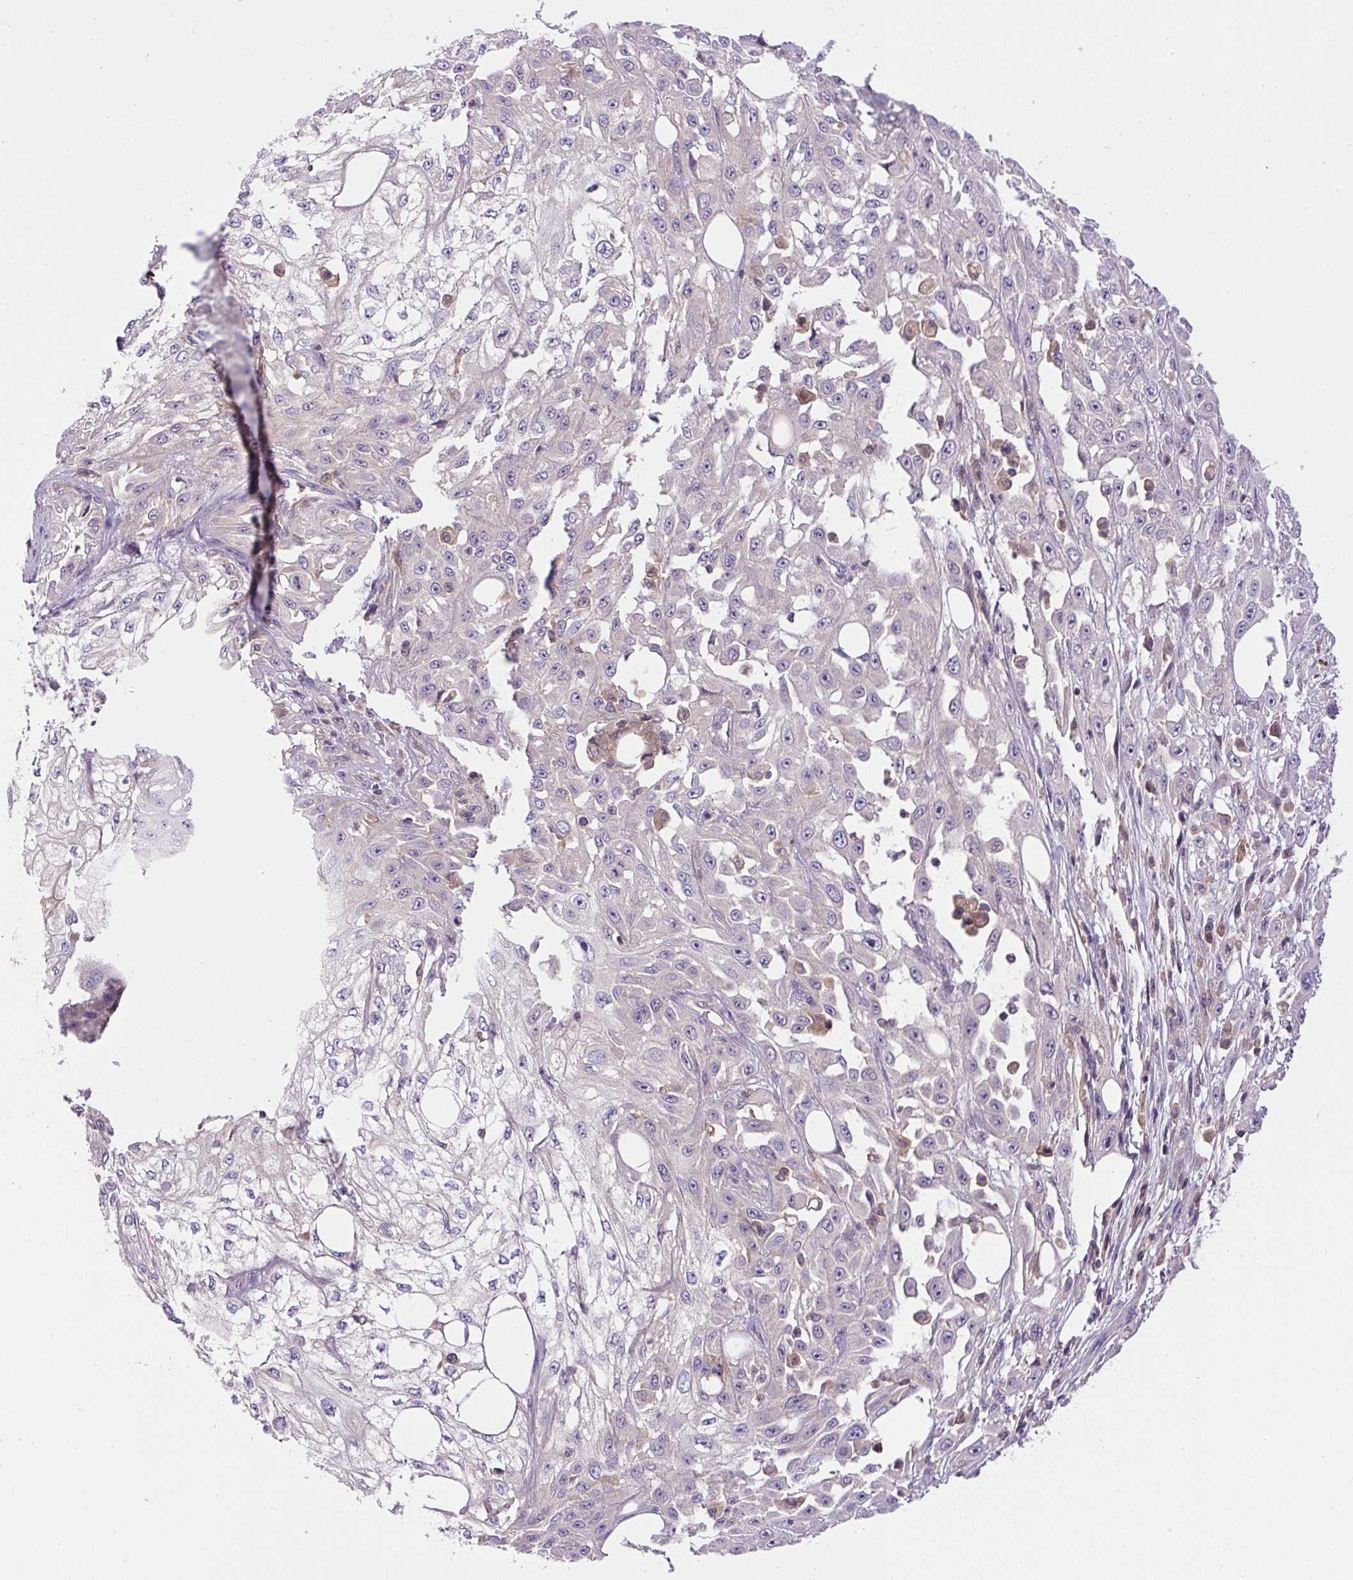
{"staining": {"intensity": "negative", "quantity": "none", "location": "none"}, "tissue": "skin cancer", "cell_type": "Tumor cells", "image_type": "cancer", "snomed": [{"axis": "morphology", "description": "Squamous cell carcinoma, NOS"}, {"axis": "morphology", "description": "Squamous cell carcinoma, metastatic, NOS"}, {"axis": "topography", "description": "Skin"}, {"axis": "topography", "description": "Lymph node"}], "caption": "Tumor cells are negative for protein expression in human skin squamous cell carcinoma.", "gene": "CCDC28A", "patient": {"sex": "male", "age": 75}}